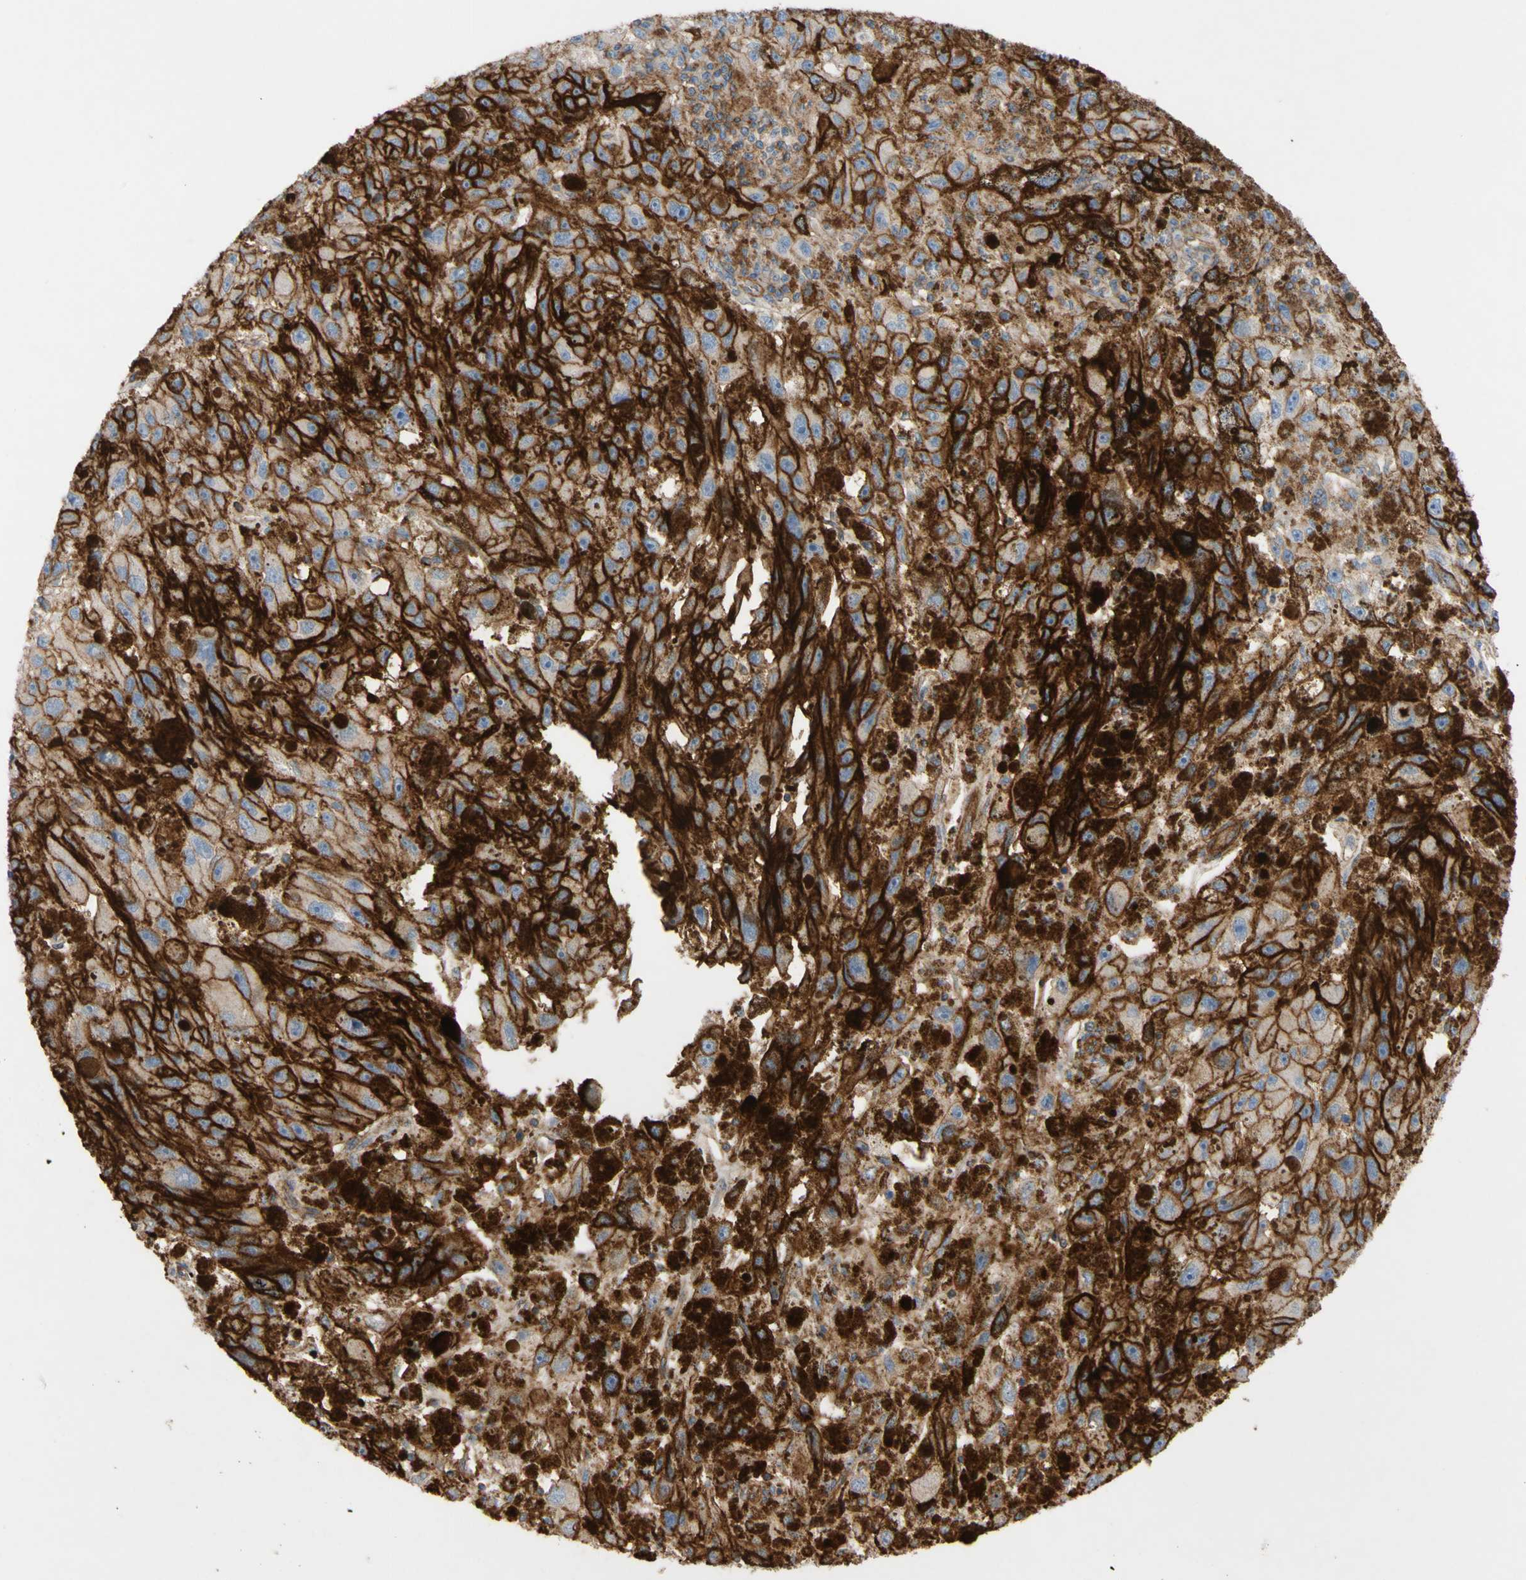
{"staining": {"intensity": "strong", "quantity": ">75%", "location": "cytoplasmic/membranous"}, "tissue": "melanoma", "cell_type": "Tumor cells", "image_type": "cancer", "snomed": [{"axis": "morphology", "description": "Malignant melanoma, NOS"}, {"axis": "topography", "description": "Skin"}], "caption": "This image reveals IHC staining of melanoma, with high strong cytoplasmic/membranous expression in approximately >75% of tumor cells.", "gene": "ATP2A3", "patient": {"sex": "female", "age": 104}}